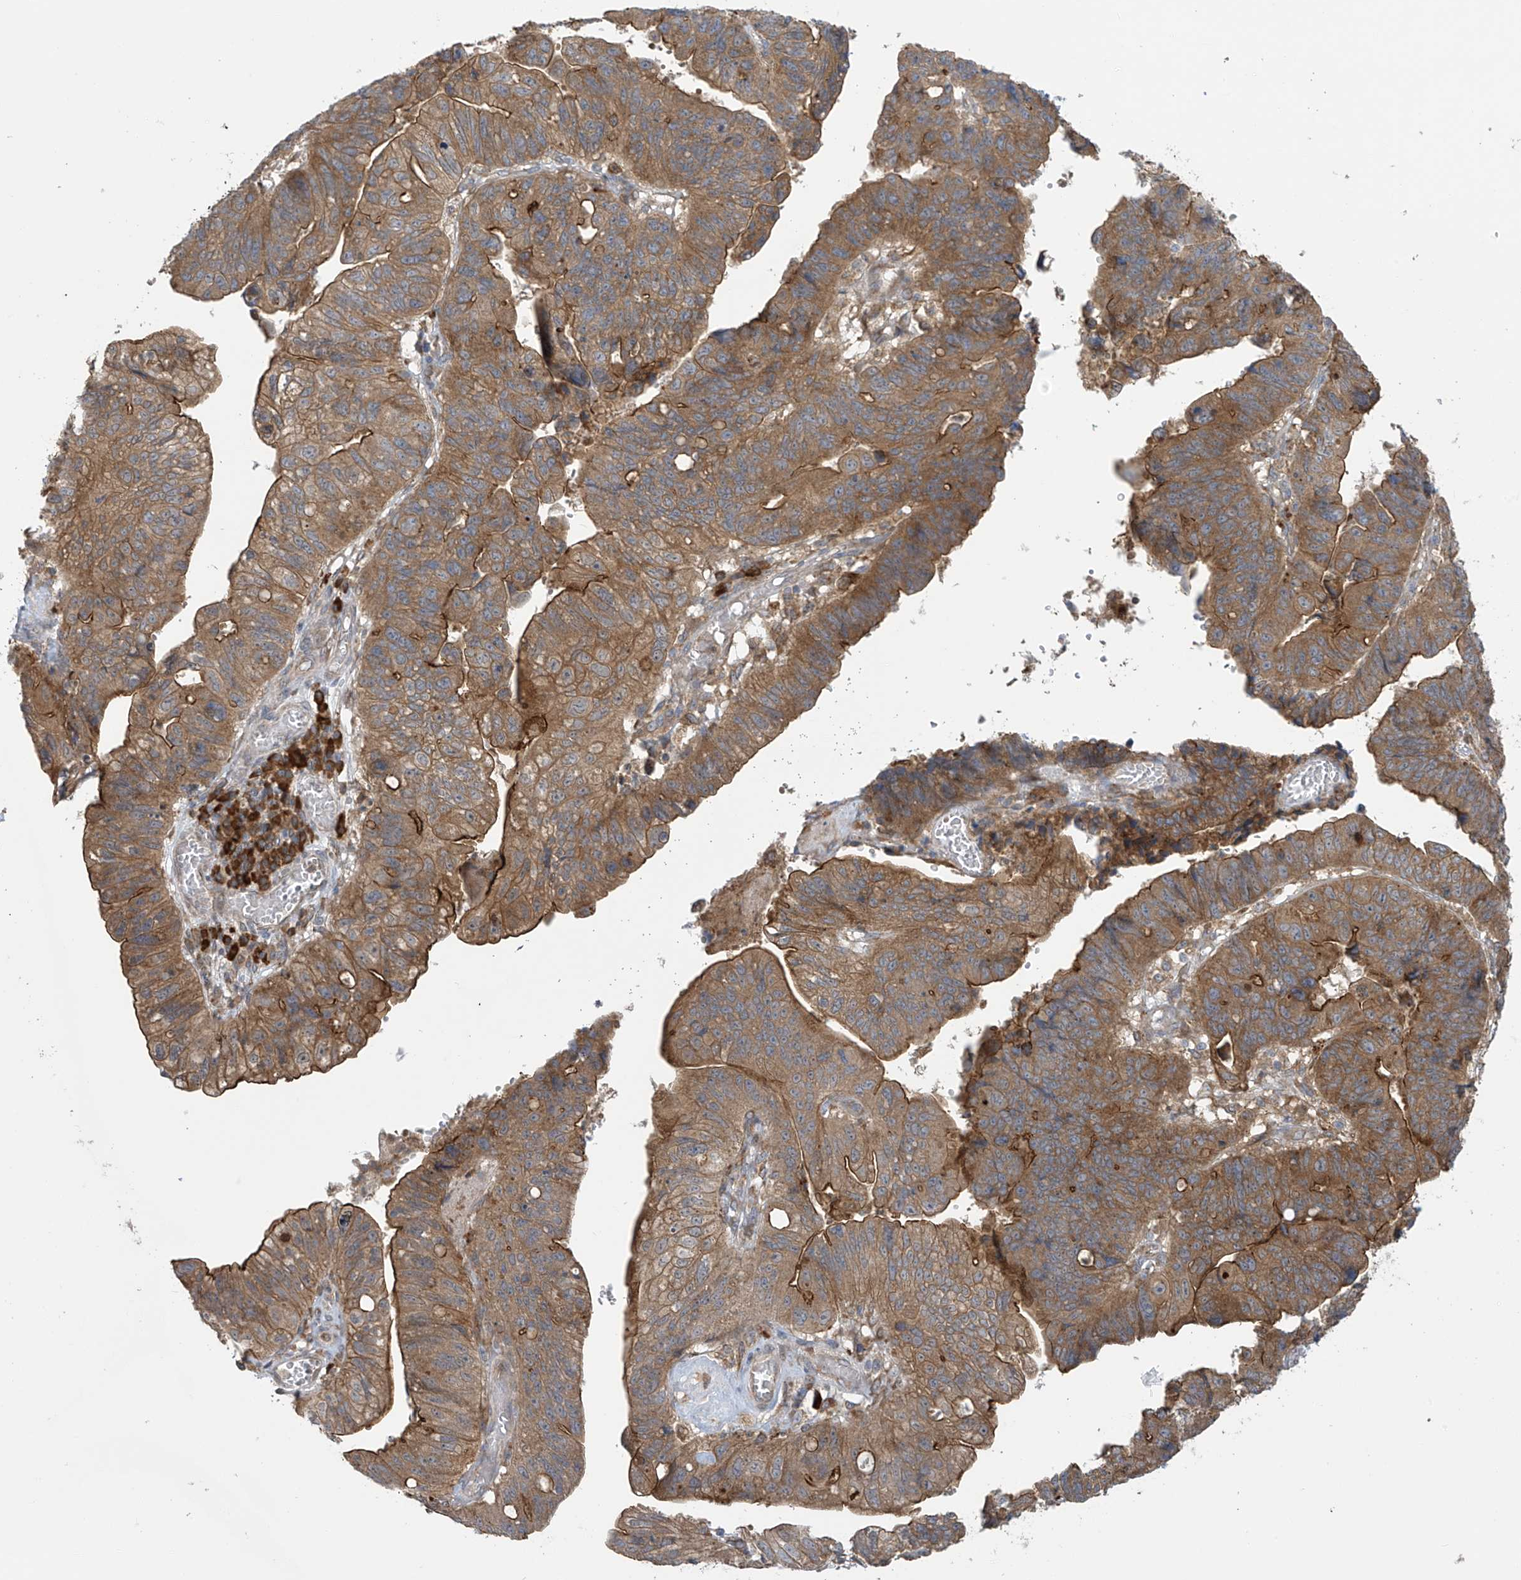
{"staining": {"intensity": "strong", "quantity": "25%-75%", "location": "cytoplasmic/membranous"}, "tissue": "stomach cancer", "cell_type": "Tumor cells", "image_type": "cancer", "snomed": [{"axis": "morphology", "description": "Adenocarcinoma, NOS"}, {"axis": "topography", "description": "Stomach"}], "caption": "Brown immunohistochemical staining in stomach adenocarcinoma shows strong cytoplasmic/membranous staining in about 25%-75% of tumor cells.", "gene": "KIAA1522", "patient": {"sex": "male", "age": 59}}